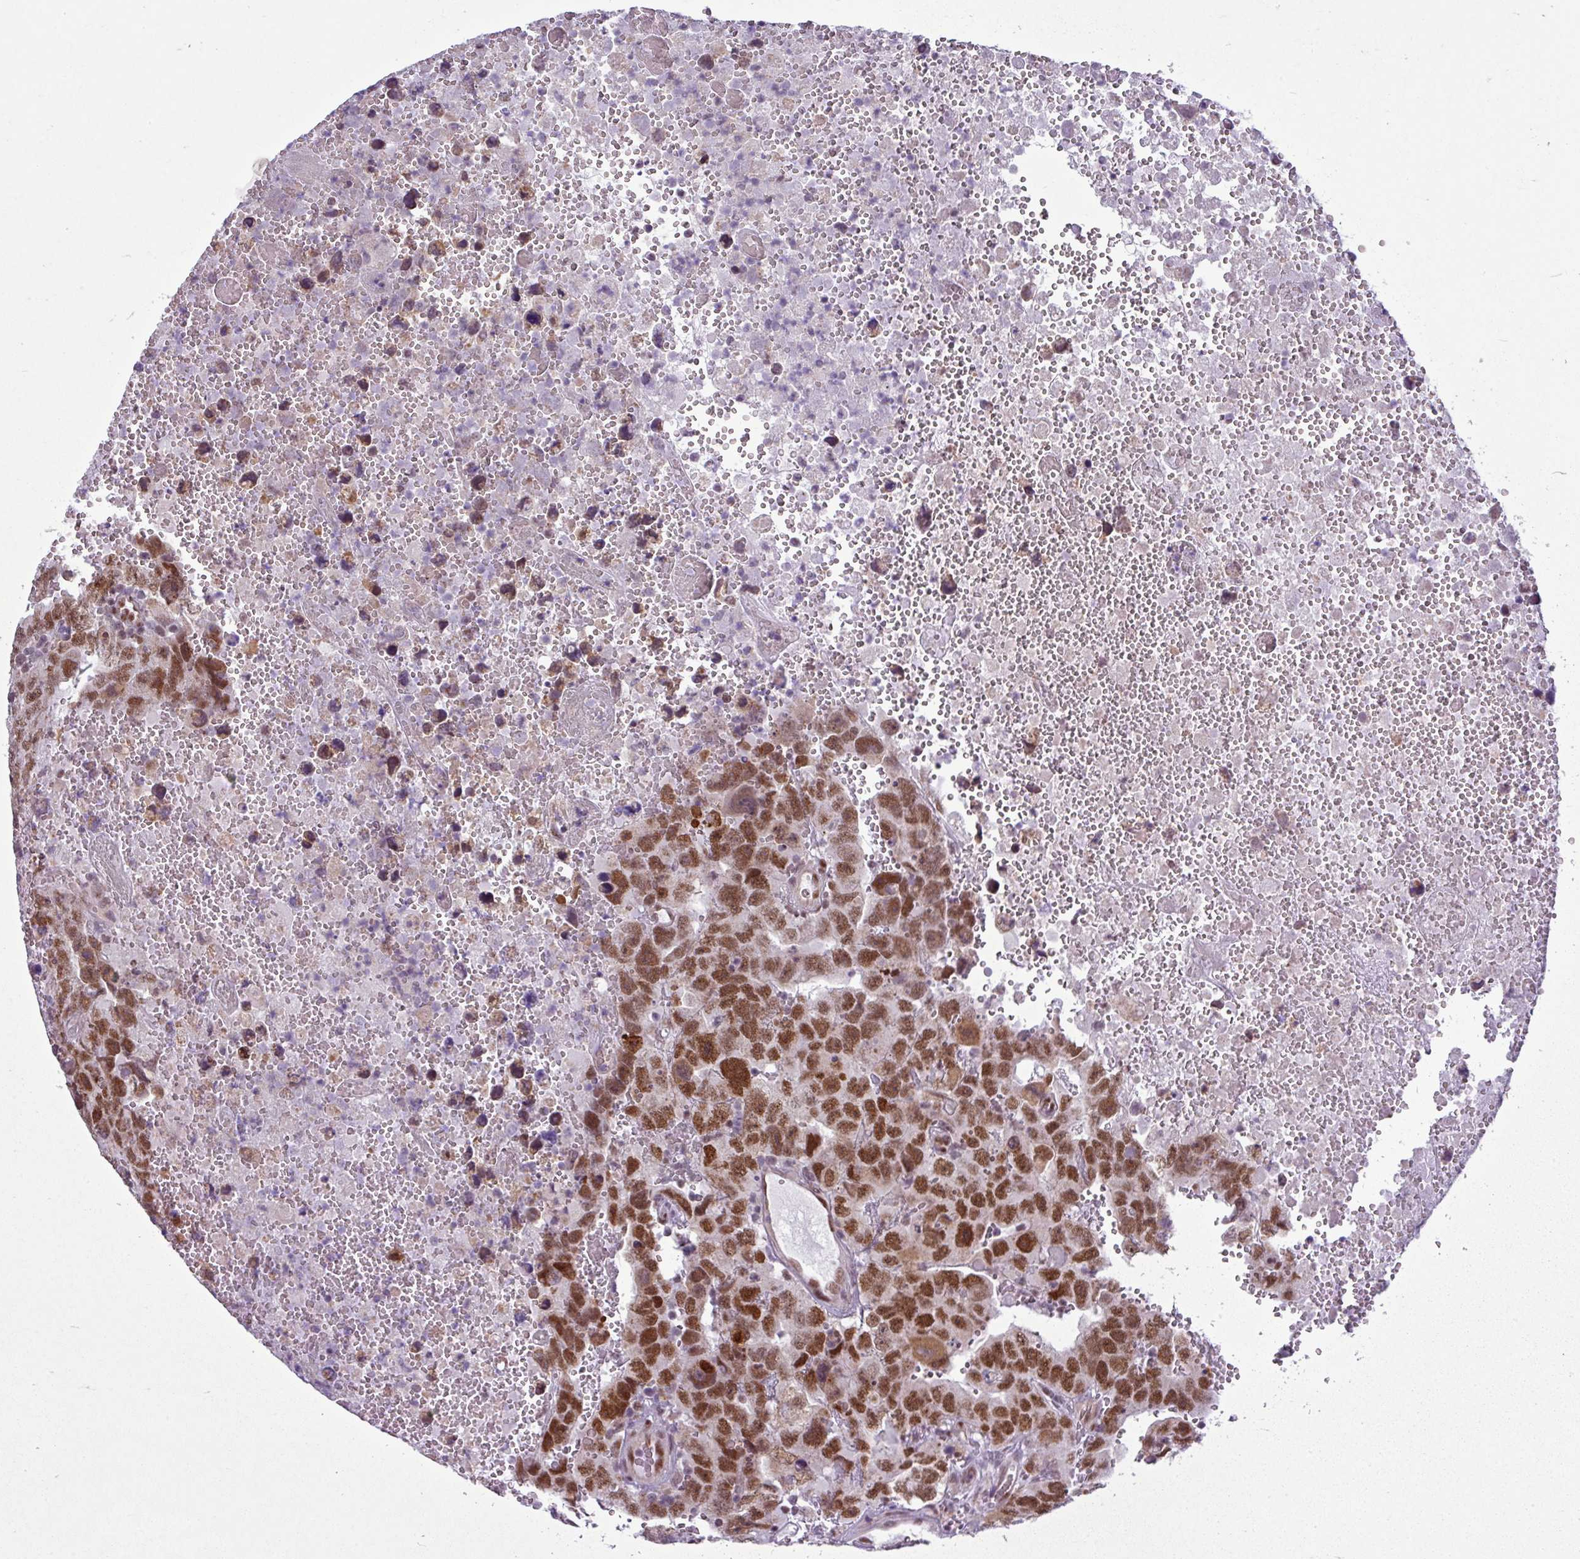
{"staining": {"intensity": "strong", "quantity": ">75%", "location": "nuclear"}, "tissue": "testis cancer", "cell_type": "Tumor cells", "image_type": "cancer", "snomed": [{"axis": "morphology", "description": "Carcinoma, Embryonal, NOS"}, {"axis": "topography", "description": "Testis"}], "caption": "A high amount of strong nuclear expression is identified in approximately >75% of tumor cells in testis cancer tissue.", "gene": "ZNF217", "patient": {"sex": "male", "age": 45}}